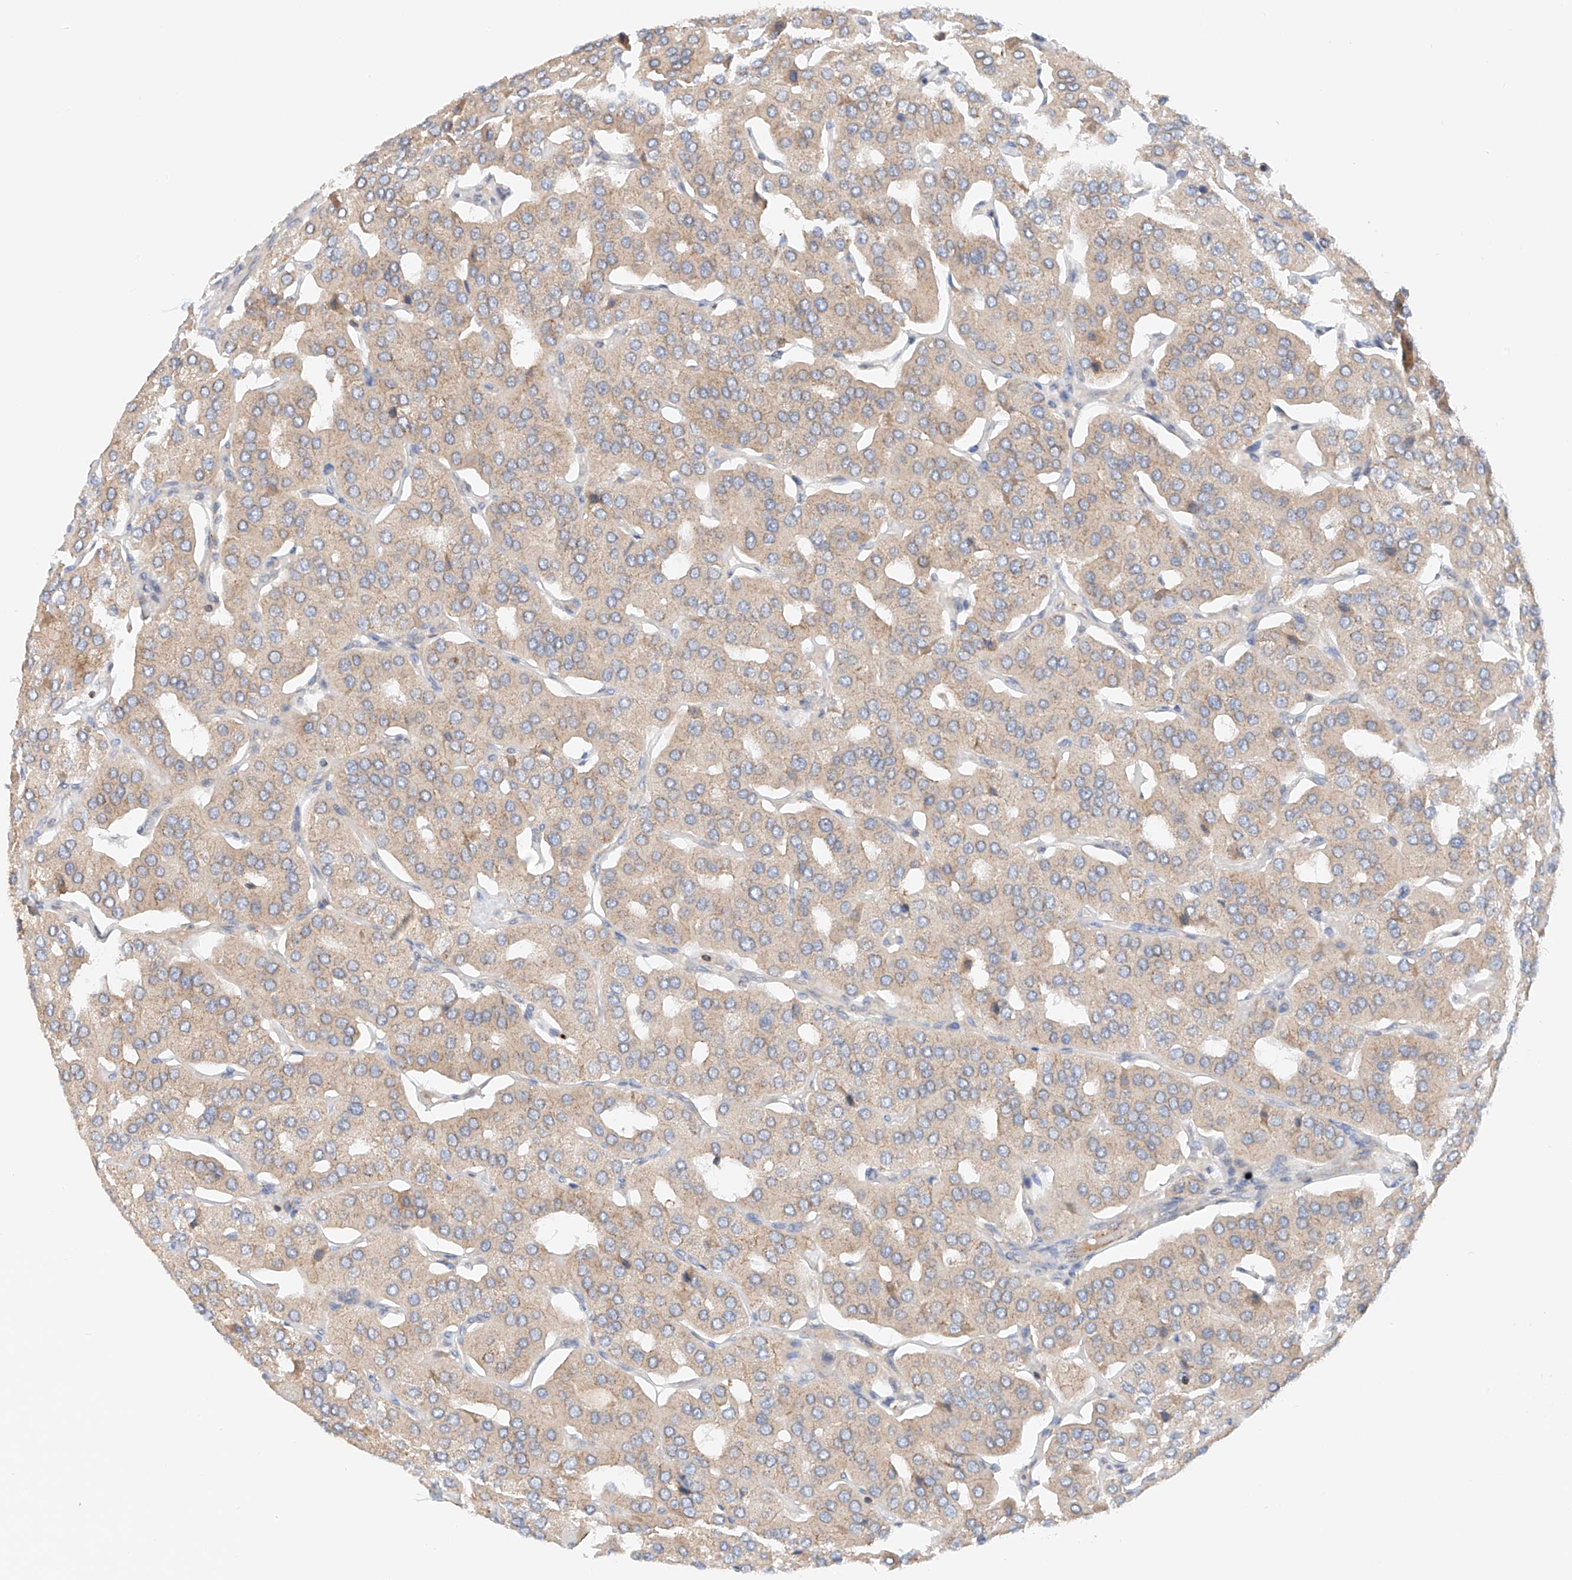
{"staining": {"intensity": "weak", "quantity": "<25%", "location": "cytoplasmic/membranous"}, "tissue": "parathyroid gland", "cell_type": "Glandular cells", "image_type": "normal", "snomed": [{"axis": "morphology", "description": "Normal tissue, NOS"}, {"axis": "morphology", "description": "Adenoma, NOS"}, {"axis": "topography", "description": "Parathyroid gland"}], "caption": "IHC image of benign parathyroid gland: parathyroid gland stained with DAB shows no significant protein expression in glandular cells.", "gene": "MFN2", "patient": {"sex": "female", "age": 86}}